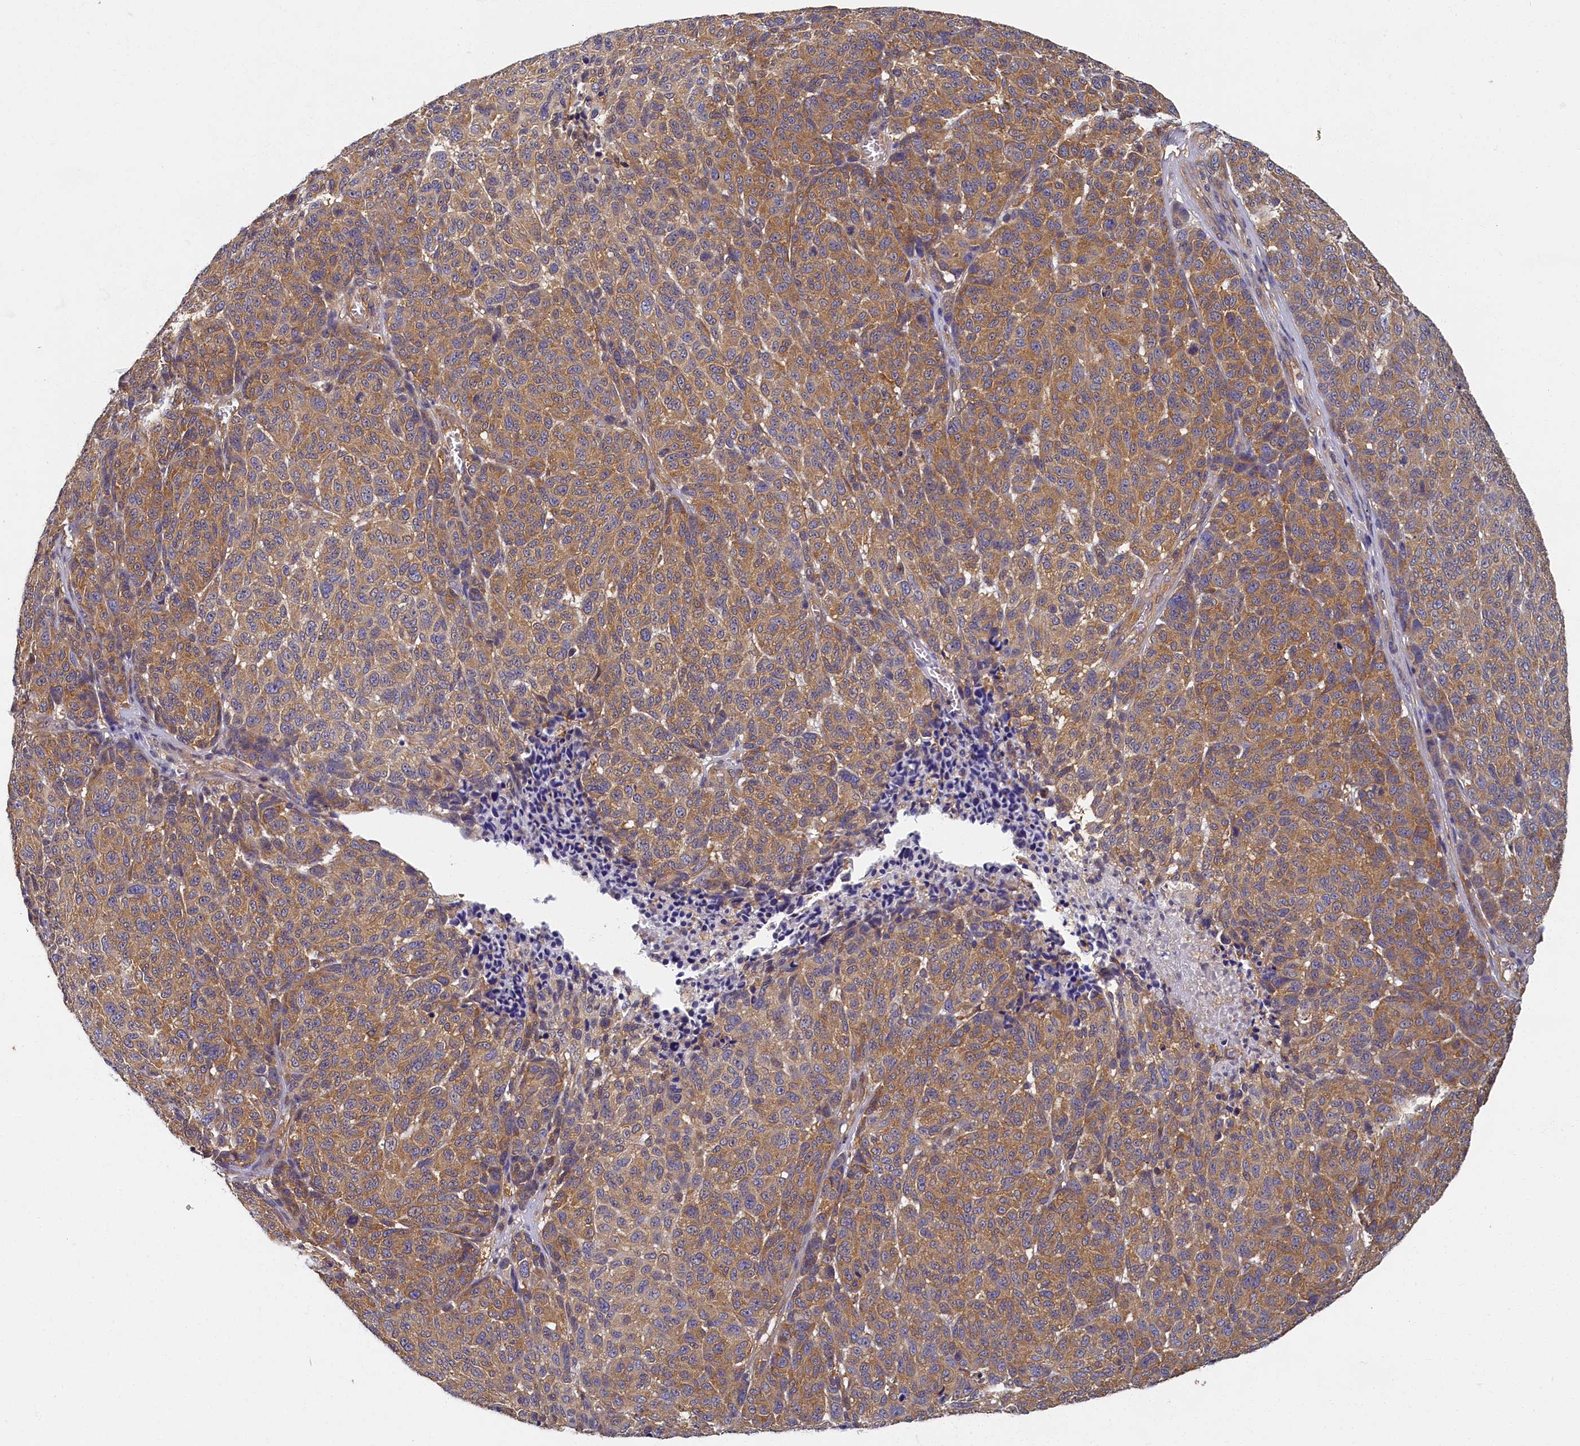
{"staining": {"intensity": "moderate", "quantity": ">75%", "location": "cytoplasmic/membranous"}, "tissue": "melanoma", "cell_type": "Tumor cells", "image_type": "cancer", "snomed": [{"axis": "morphology", "description": "Malignant melanoma, NOS"}, {"axis": "topography", "description": "Skin"}], "caption": "Melanoma stained with a protein marker shows moderate staining in tumor cells.", "gene": "TBCB", "patient": {"sex": "male", "age": 49}}